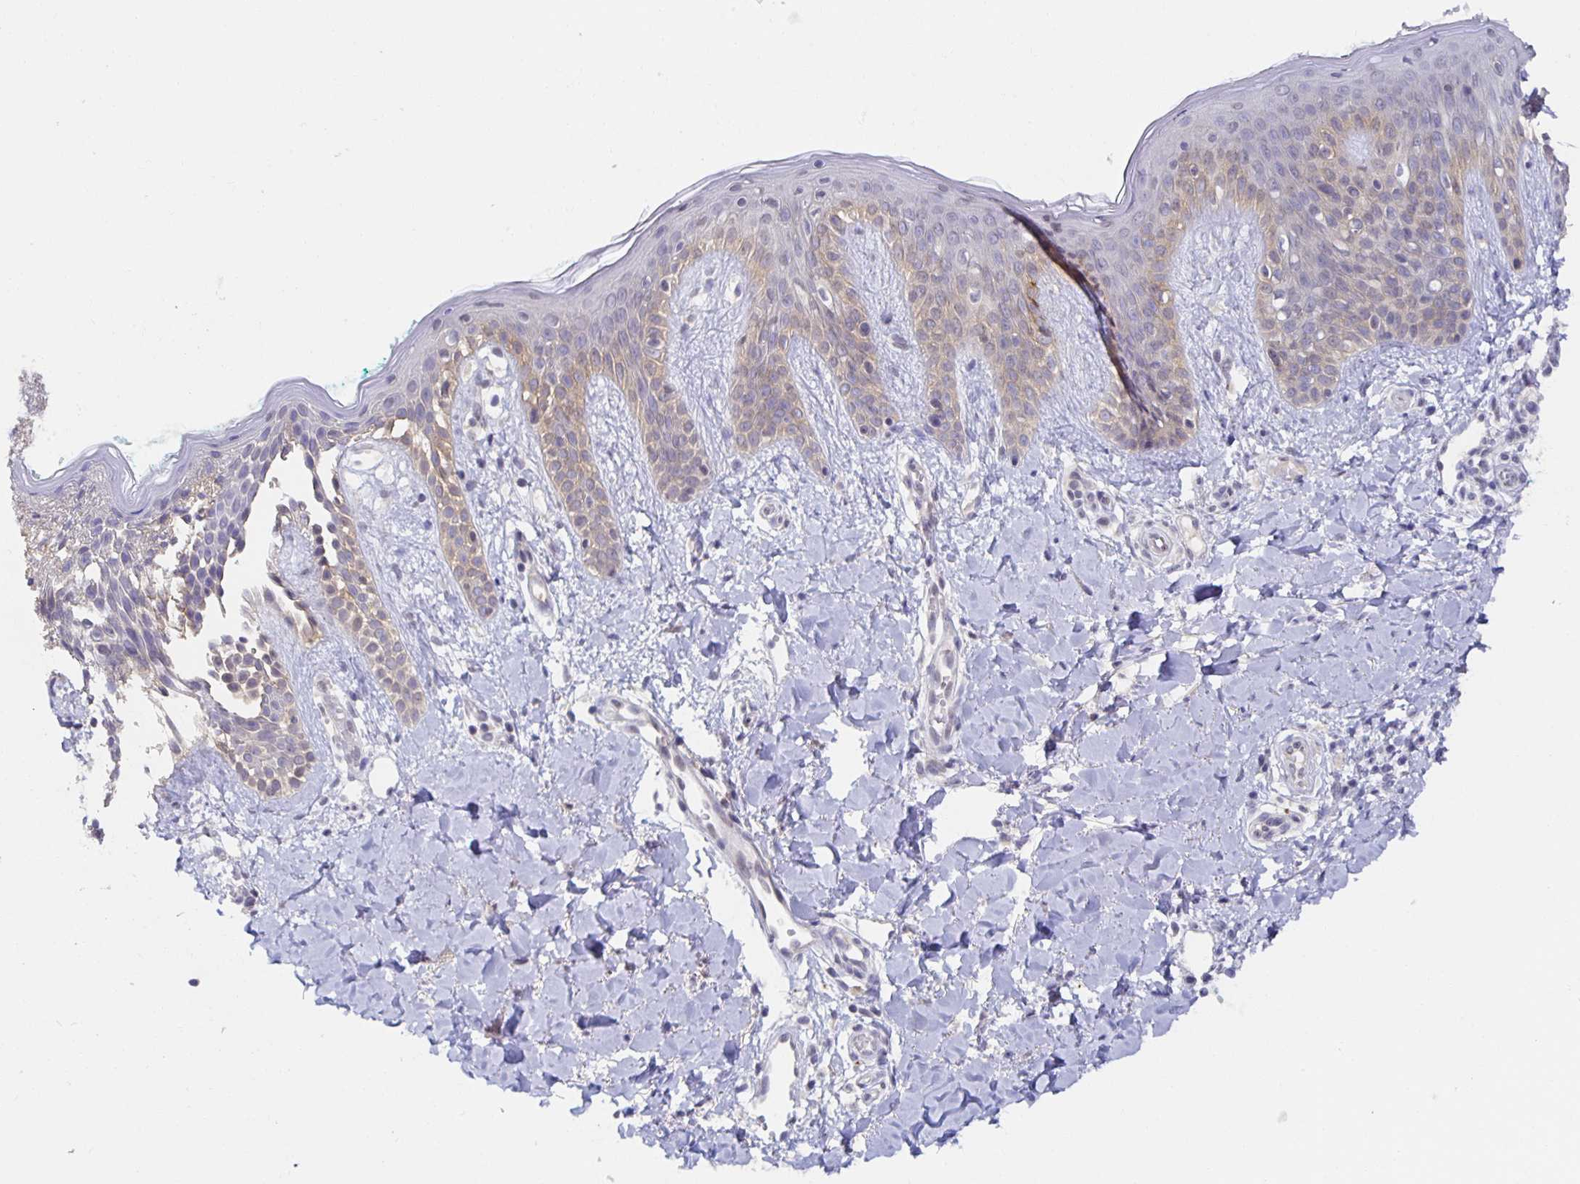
{"staining": {"intensity": "negative", "quantity": "none", "location": "none"}, "tissue": "skin", "cell_type": "Fibroblasts", "image_type": "normal", "snomed": [{"axis": "morphology", "description": "Normal tissue, NOS"}, {"axis": "topography", "description": "Skin"}], "caption": "IHC micrograph of normal skin: skin stained with DAB displays no significant protein expression in fibroblasts.", "gene": "BAD", "patient": {"sex": "male", "age": 16}}